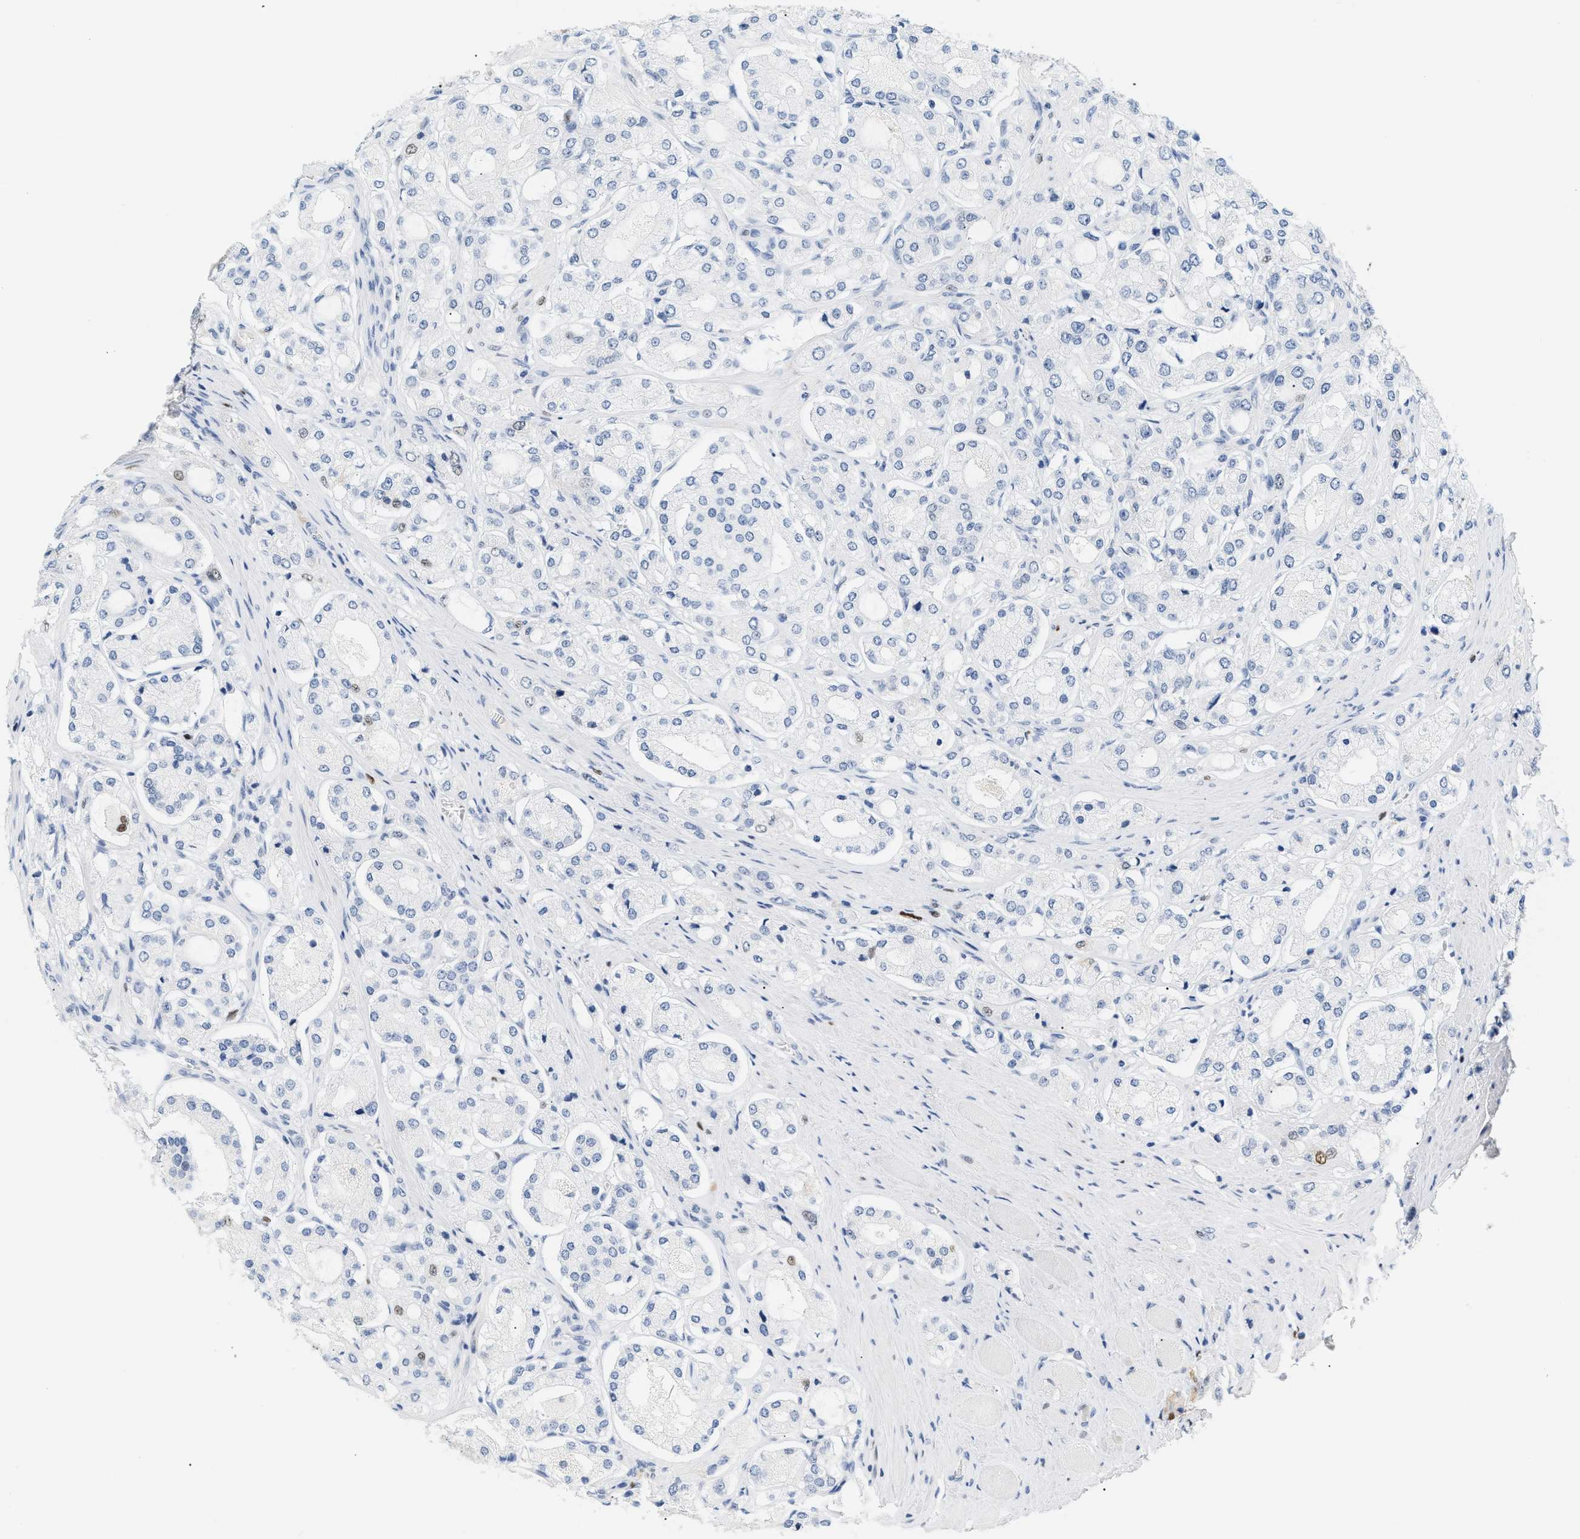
{"staining": {"intensity": "moderate", "quantity": "<25%", "location": "nuclear"}, "tissue": "prostate cancer", "cell_type": "Tumor cells", "image_type": "cancer", "snomed": [{"axis": "morphology", "description": "Adenocarcinoma, High grade"}, {"axis": "topography", "description": "Prostate"}], "caption": "Immunohistochemistry (IHC) image of neoplastic tissue: prostate adenocarcinoma (high-grade) stained using IHC exhibits low levels of moderate protein expression localized specifically in the nuclear of tumor cells, appearing as a nuclear brown color.", "gene": "MCM7", "patient": {"sex": "male", "age": 65}}